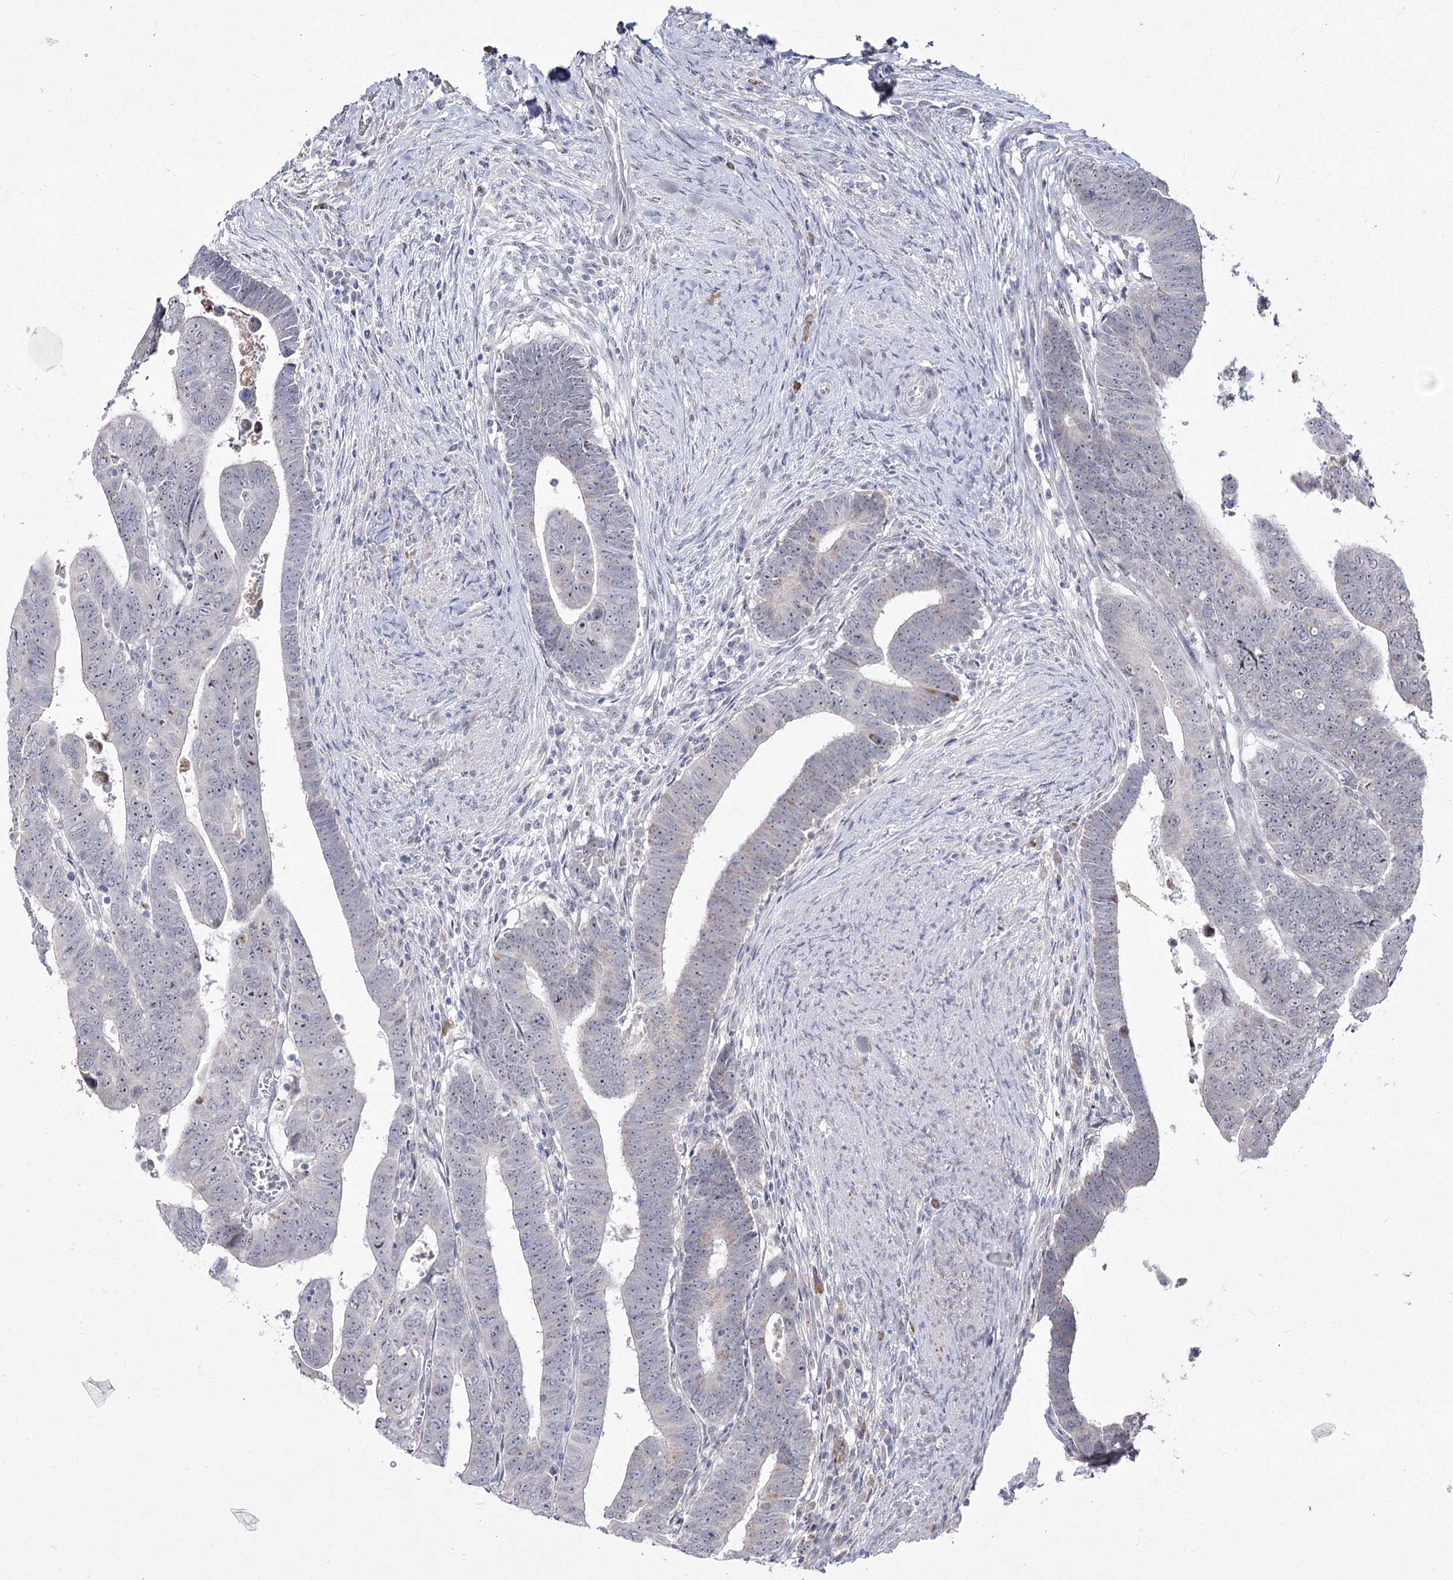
{"staining": {"intensity": "negative", "quantity": "none", "location": "none"}, "tissue": "colorectal cancer", "cell_type": "Tumor cells", "image_type": "cancer", "snomed": [{"axis": "morphology", "description": "Normal tissue, NOS"}, {"axis": "morphology", "description": "Adenocarcinoma, NOS"}, {"axis": "topography", "description": "Rectum"}], "caption": "Protein analysis of colorectal cancer (adenocarcinoma) displays no significant expression in tumor cells. (Brightfield microscopy of DAB (3,3'-diaminobenzidine) immunohistochemistry at high magnification).", "gene": "DDX50", "patient": {"sex": "female", "age": 65}}